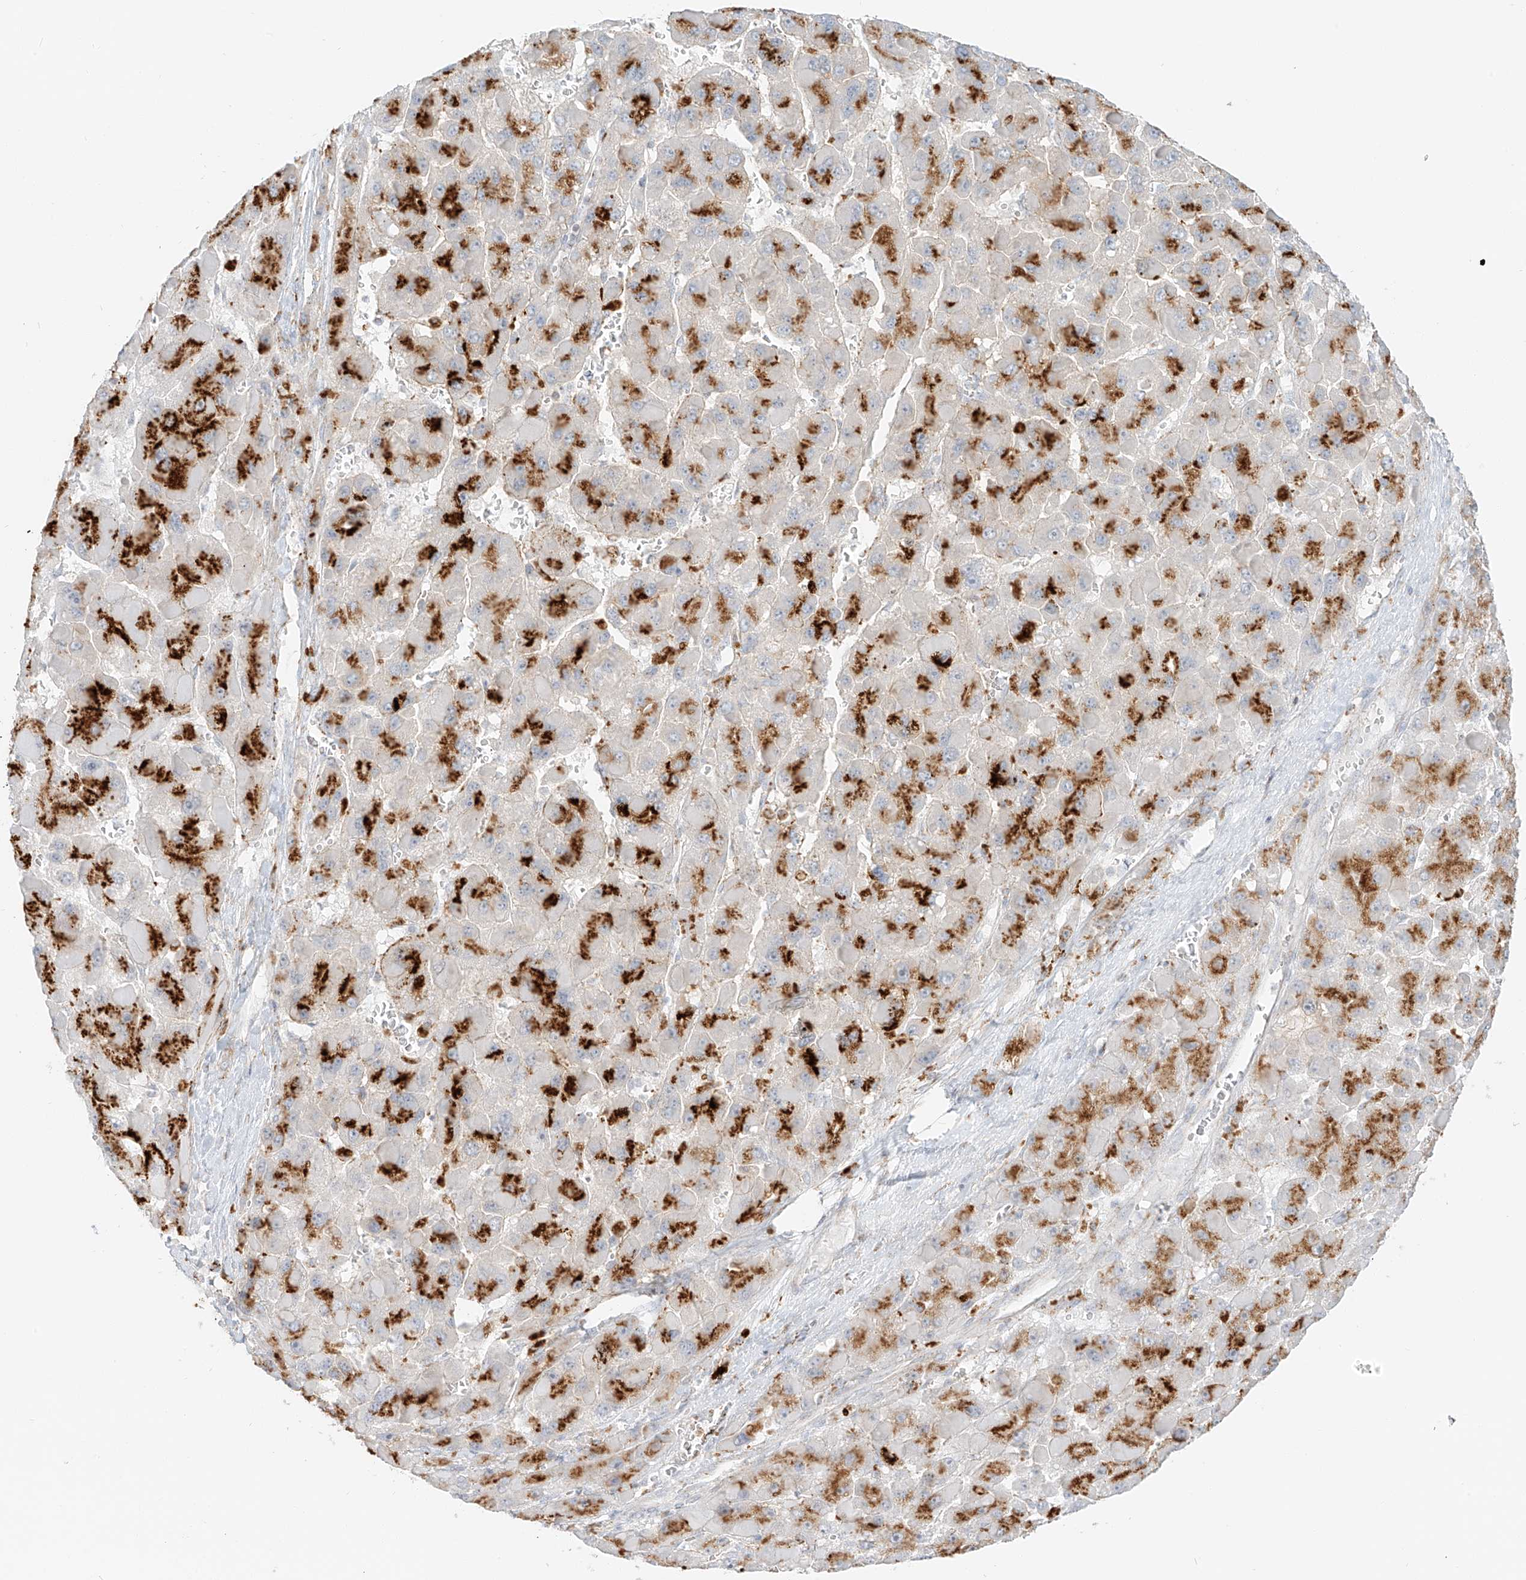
{"staining": {"intensity": "strong", "quantity": ">75%", "location": "cytoplasmic/membranous"}, "tissue": "liver cancer", "cell_type": "Tumor cells", "image_type": "cancer", "snomed": [{"axis": "morphology", "description": "Carcinoma, Hepatocellular, NOS"}, {"axis": "topography", "description": "Liver"}], "caption": "The image exhibits immunohistochemical staining of hepatocellular carcinoma (liver). There is strong cytoplasmic/membranous staining is seen in about >75% of tumor cells.", "gene": "SLC35F6", "patient": {"sex": "female", "age": 73}}